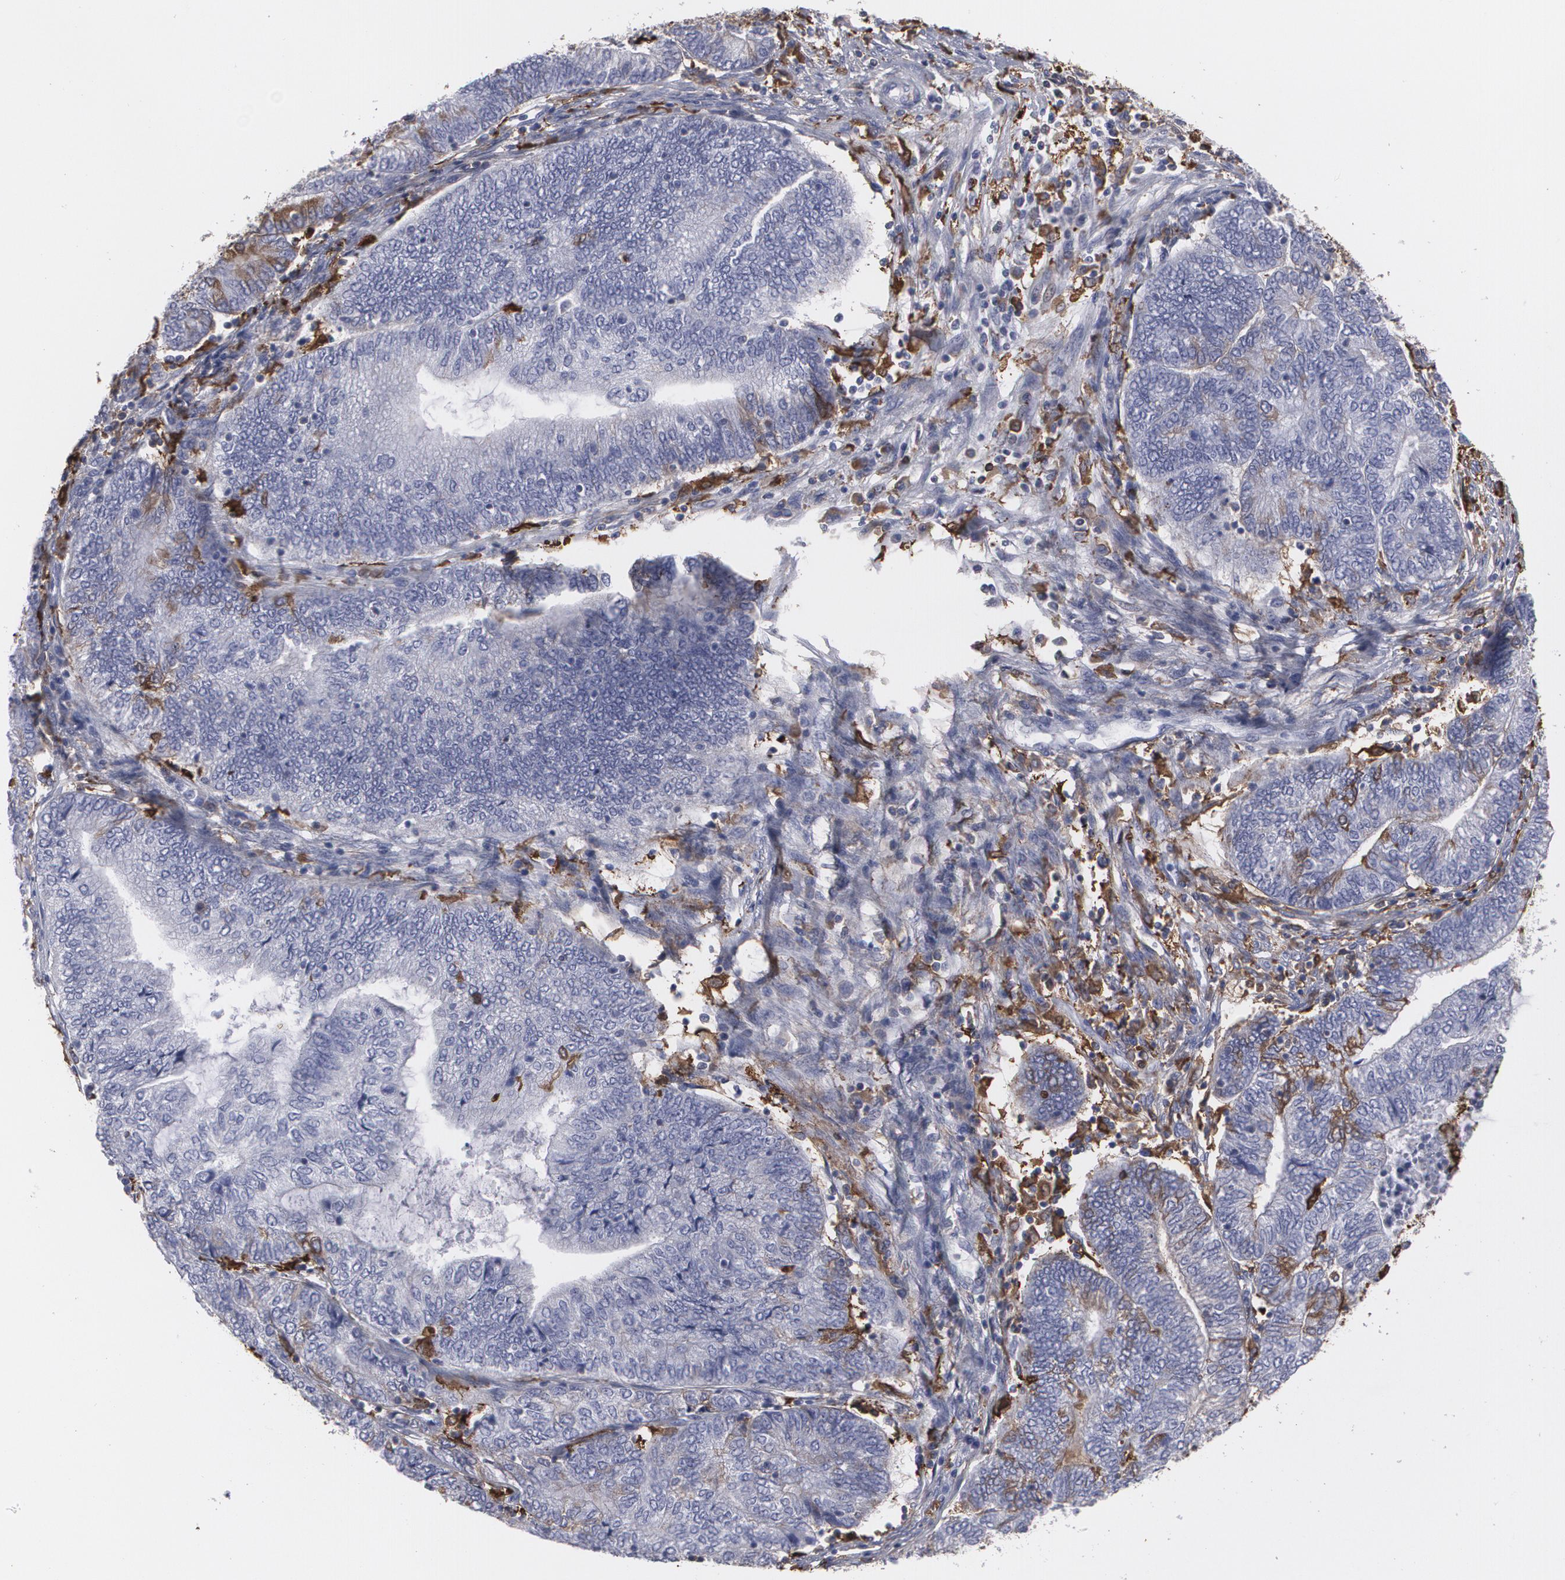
{"staining": {"intensity": "negative", "quantity": "none", "location": "none"}, "tissue": "endometrial cancer", "cell_type": "Tumor cells", "image_type": "cancer", "snomed": [{"axis": "morphology", "description": "Adenocarcinoma, NOS"}, {"axis": "topography", "description": "Uterus"}, {"axis": "topography", "description": "Endometrium"}], "caption": "Immunohistochemical staining of human endometrial adenocarcinoma demonstrates no significant positivity in tumor cells. (Immunohistochemistry, brightfield microscopy, high magnification).", "gene": "ODC1", "patient": {"sex": "female", "age": 70}}